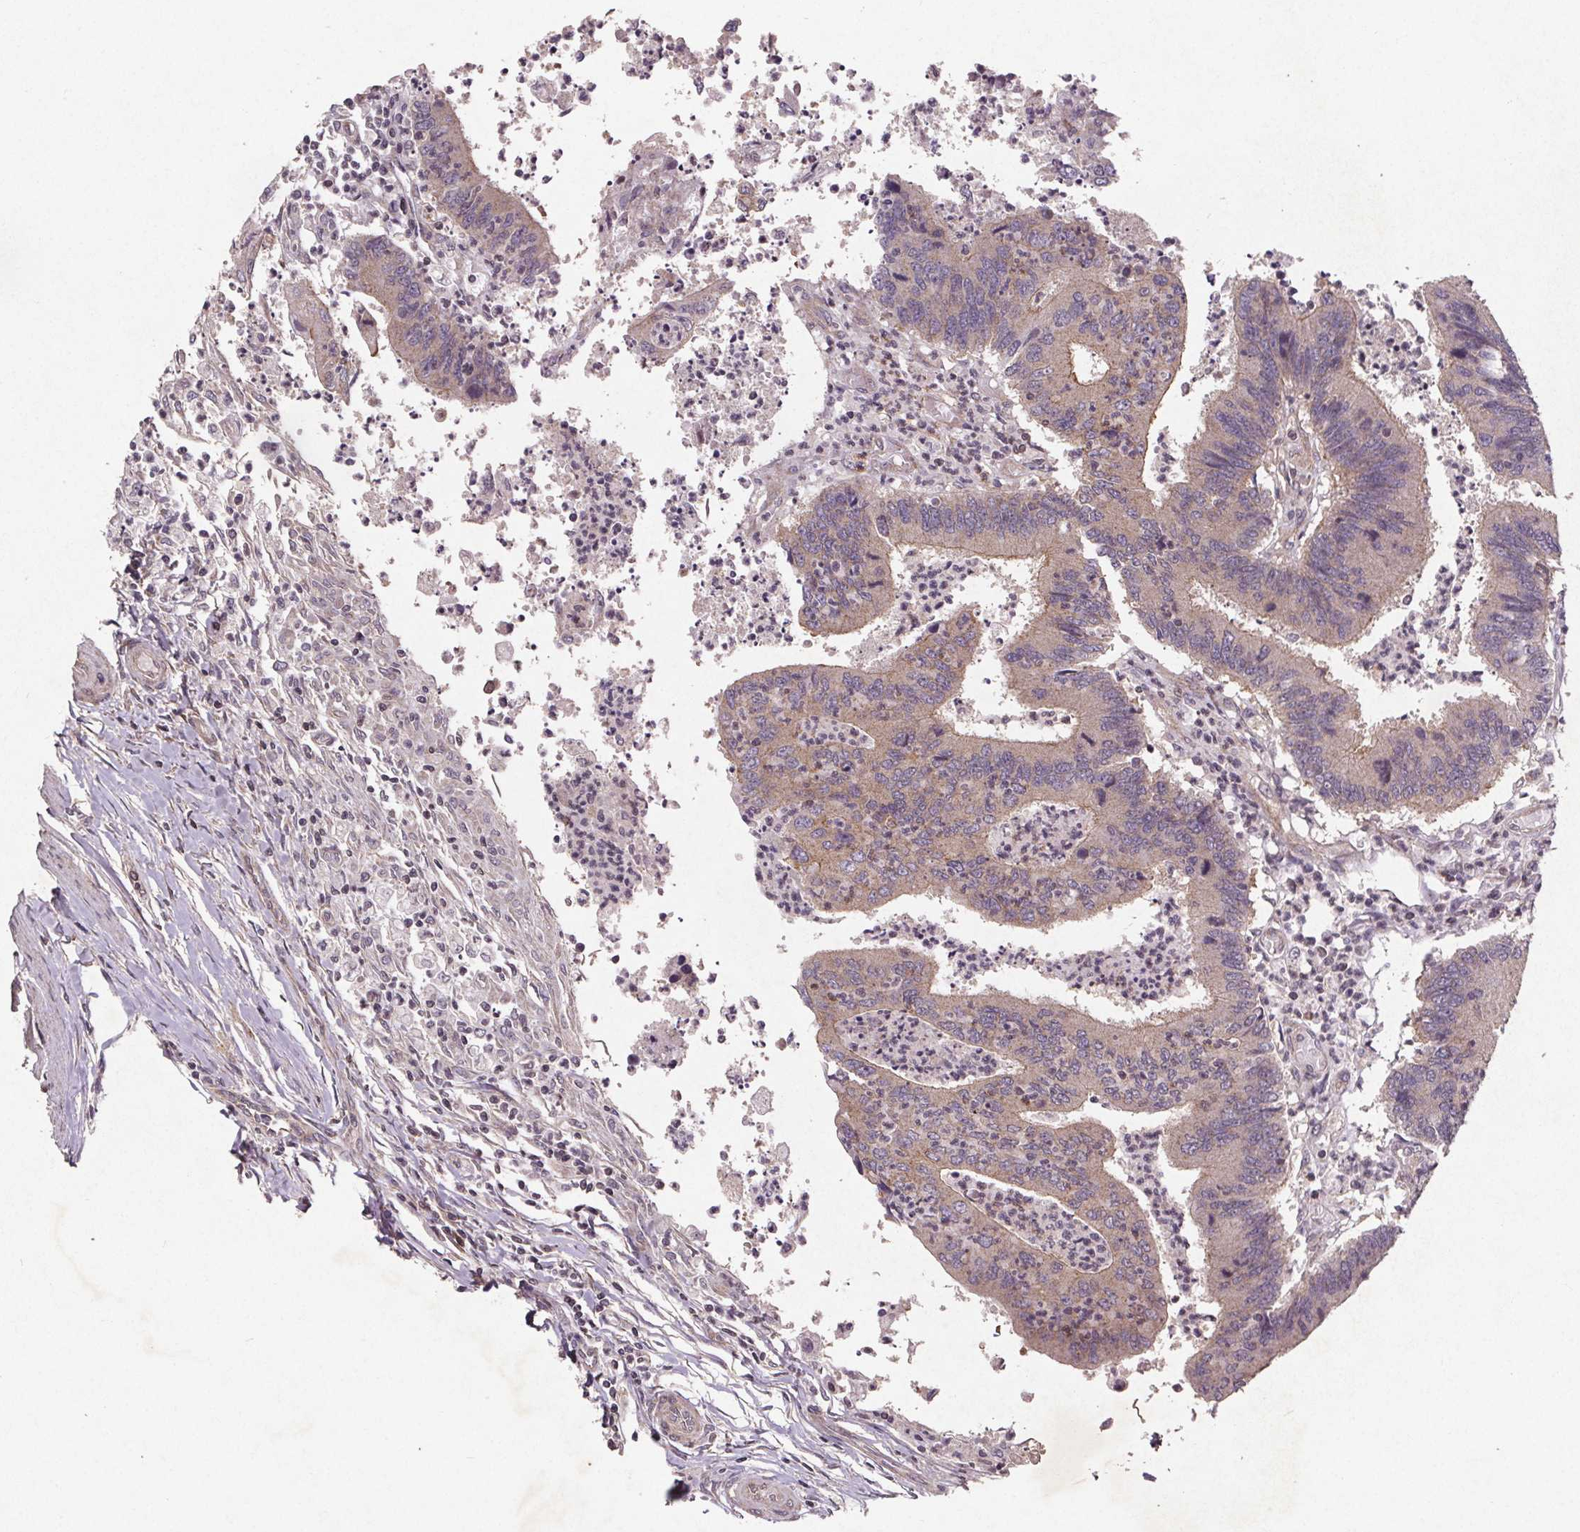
{"staining": {"intensity": "negative", "quantity": "none", "location": "none"}, "tissue": "colorectal cancer", "cell_type": "Tumor cells", "image_type": "cancer", "snomed": [{"axis": "morphology", "description": "Adenocarcinoma, NOS"}, {"axis": "topography", "description": "Colon"}], "caption": "A micrograph of human colorectal cancer is negative for staining in tumor cells.", "gene": "STRN3", "patient": {"sex": "female", "age": 67}}